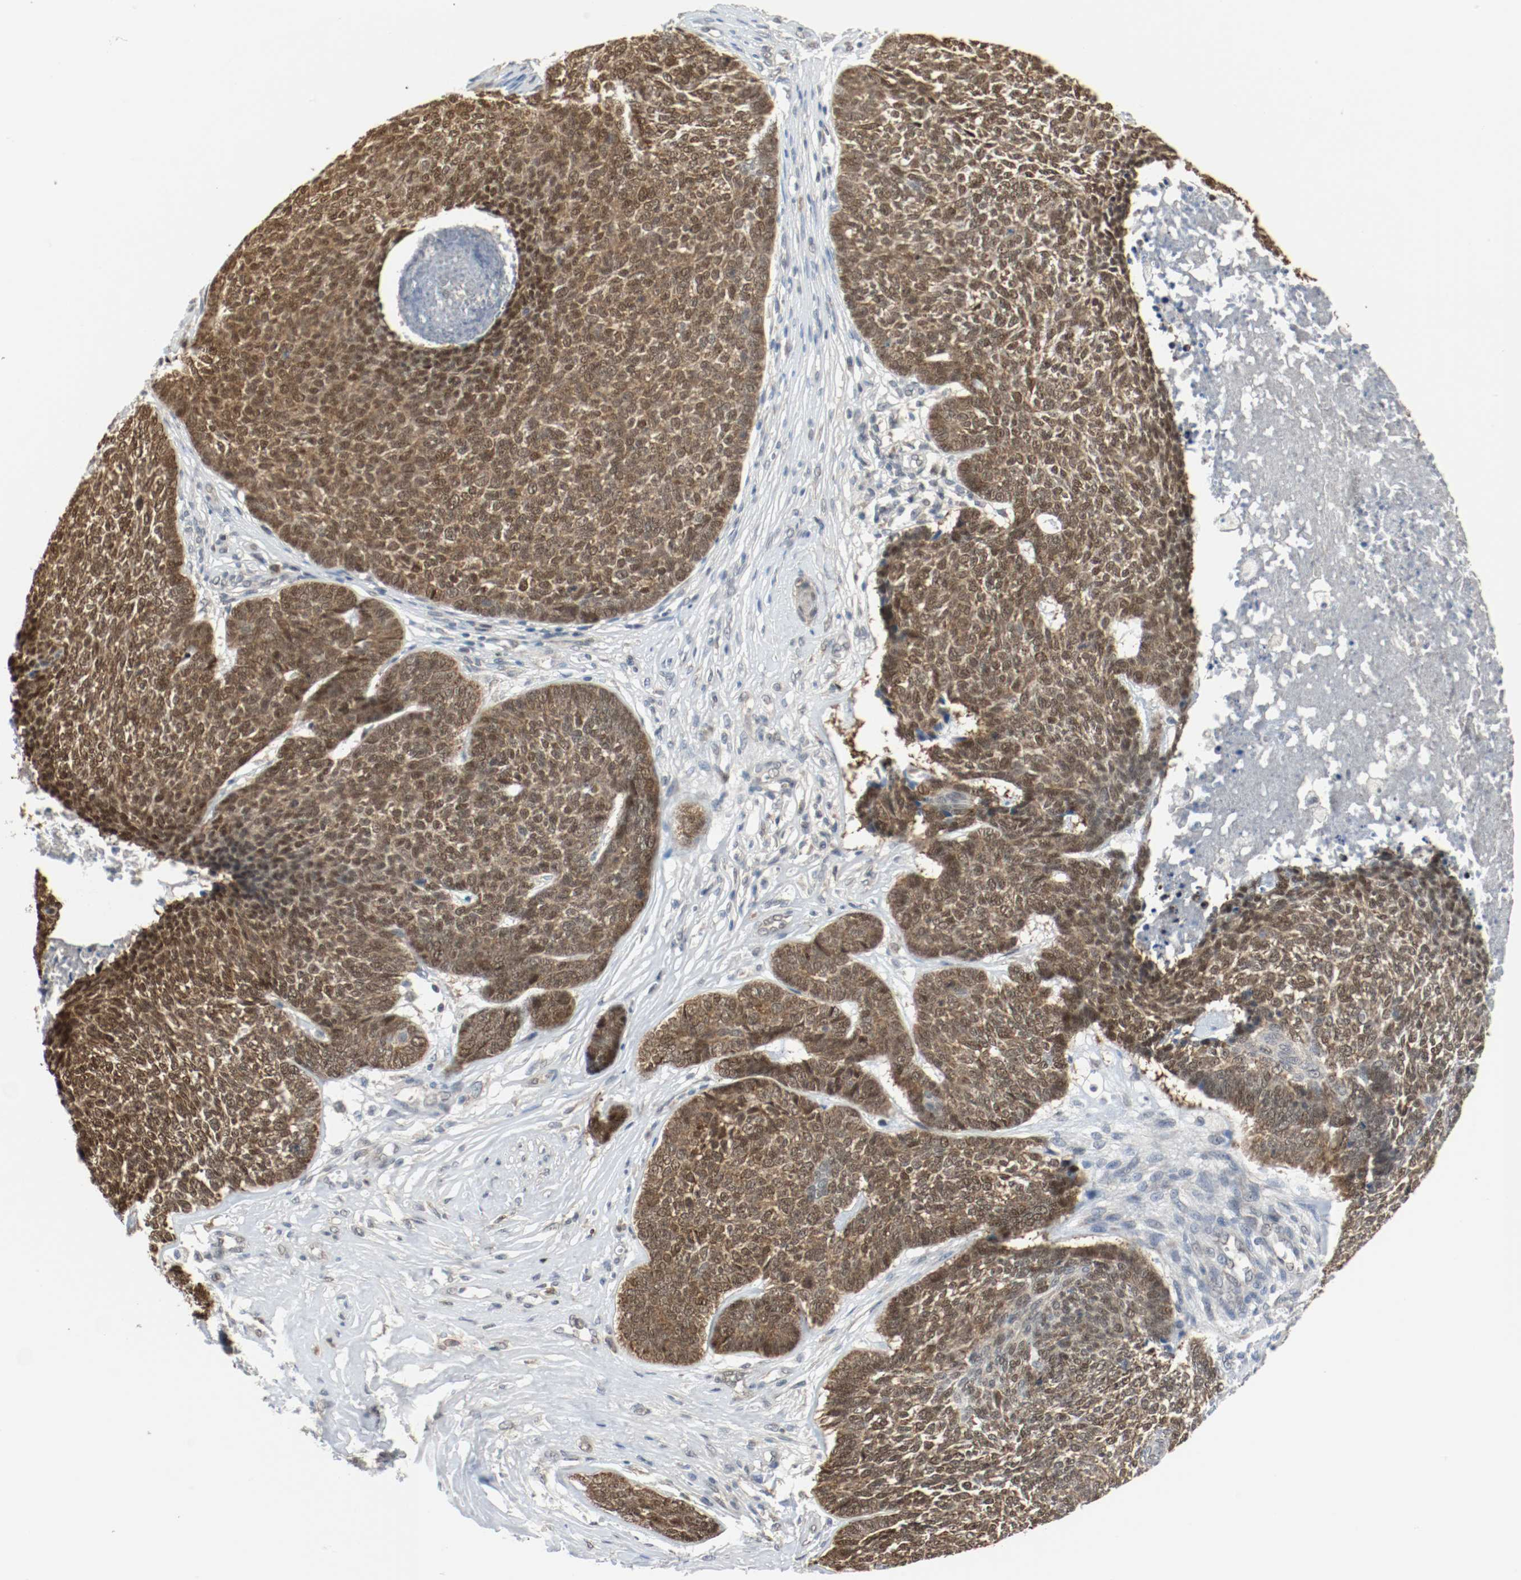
{"staining": {"intensity": "strong", "quantity": ">75%", "location": "cytoplasmic/membranous,nuclear"}, "tissue": "skin cancer", "cell_type": "Tumor cells", "image_type": "cancer", "snomed": [{"axis": "morphology", "description": "Basal cell carcinoma"}, {"axis": "topography", "description": "Skin"}], "caption": "The micrograph exhibits immunohistochemical staining of skin cancer. There is strong cytoplasmic/membranous and nuclear staining is seen in about >75% of tumor cells.", "gene": "PPME1", "patient": {"sex": "male", "age": 84}}